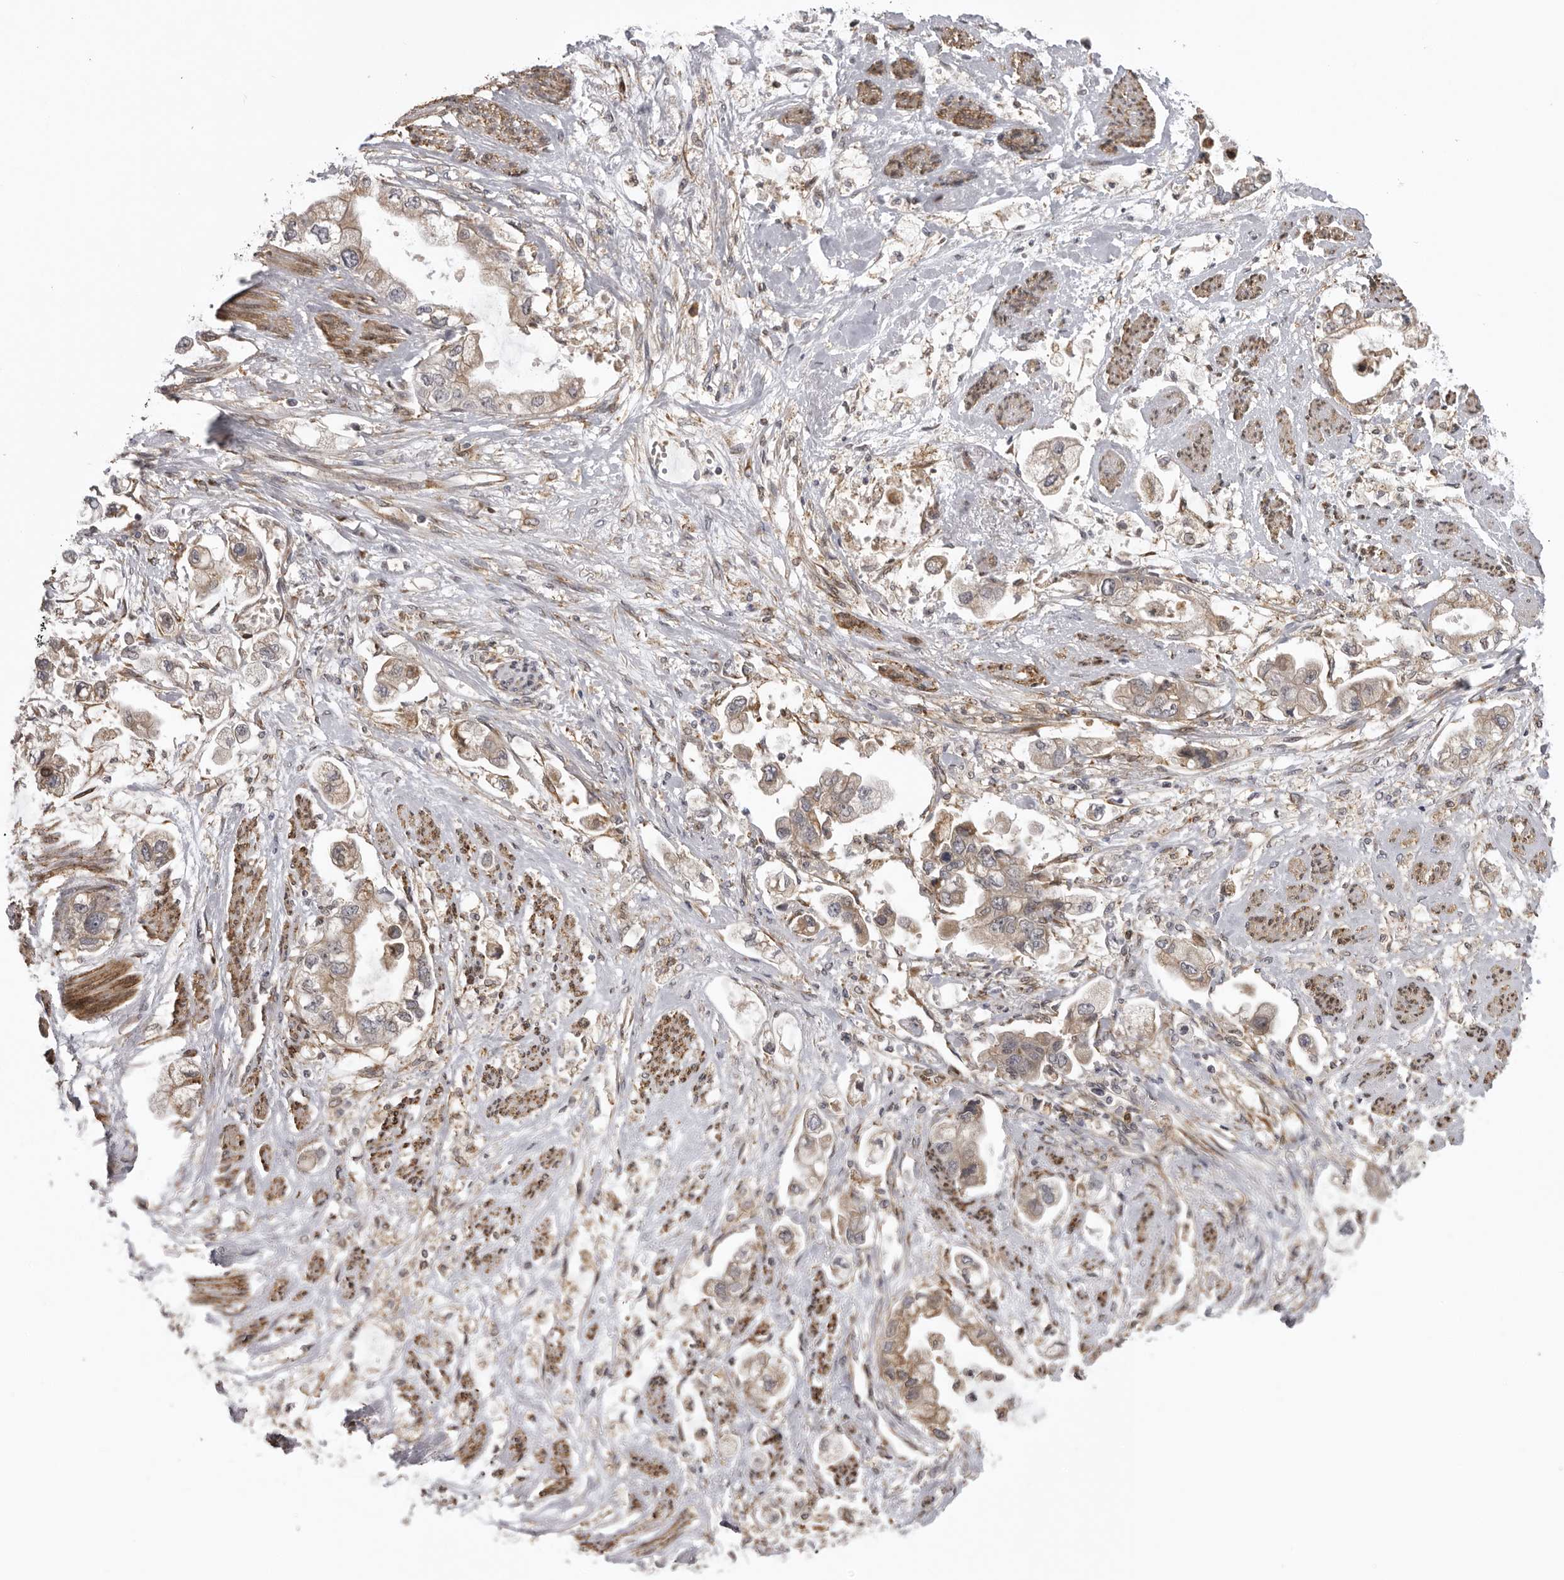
{"staining": {"intensity": "weak", "quantity": ">75%", "location": "cytoplasmic/membranous"}, "tissue": "stomach cancer", "cell_type": "Tumor cells", "image_type": "cancer", "snomed": [{"axis": "morphology", "description": "Adenocarcinoma, NOS"}, {"axis": "topography", "description": "Stomach"}], "caption": "IHC staining of adenocarcinoma (stomach), which demonstrates low levels of weak cytoplasmic/membranous staining in approximately >75% of tumor cells indicating weak cytoplasmic/membranous protein staining. The staining was performed using DAB (3,3'-diaminobenzidine) (brown) for protein detection and nuclei were counterstained in hematoxylin (blue).", "gene": "DNAH14", "patient": {"sex": "male", "age": 62}}